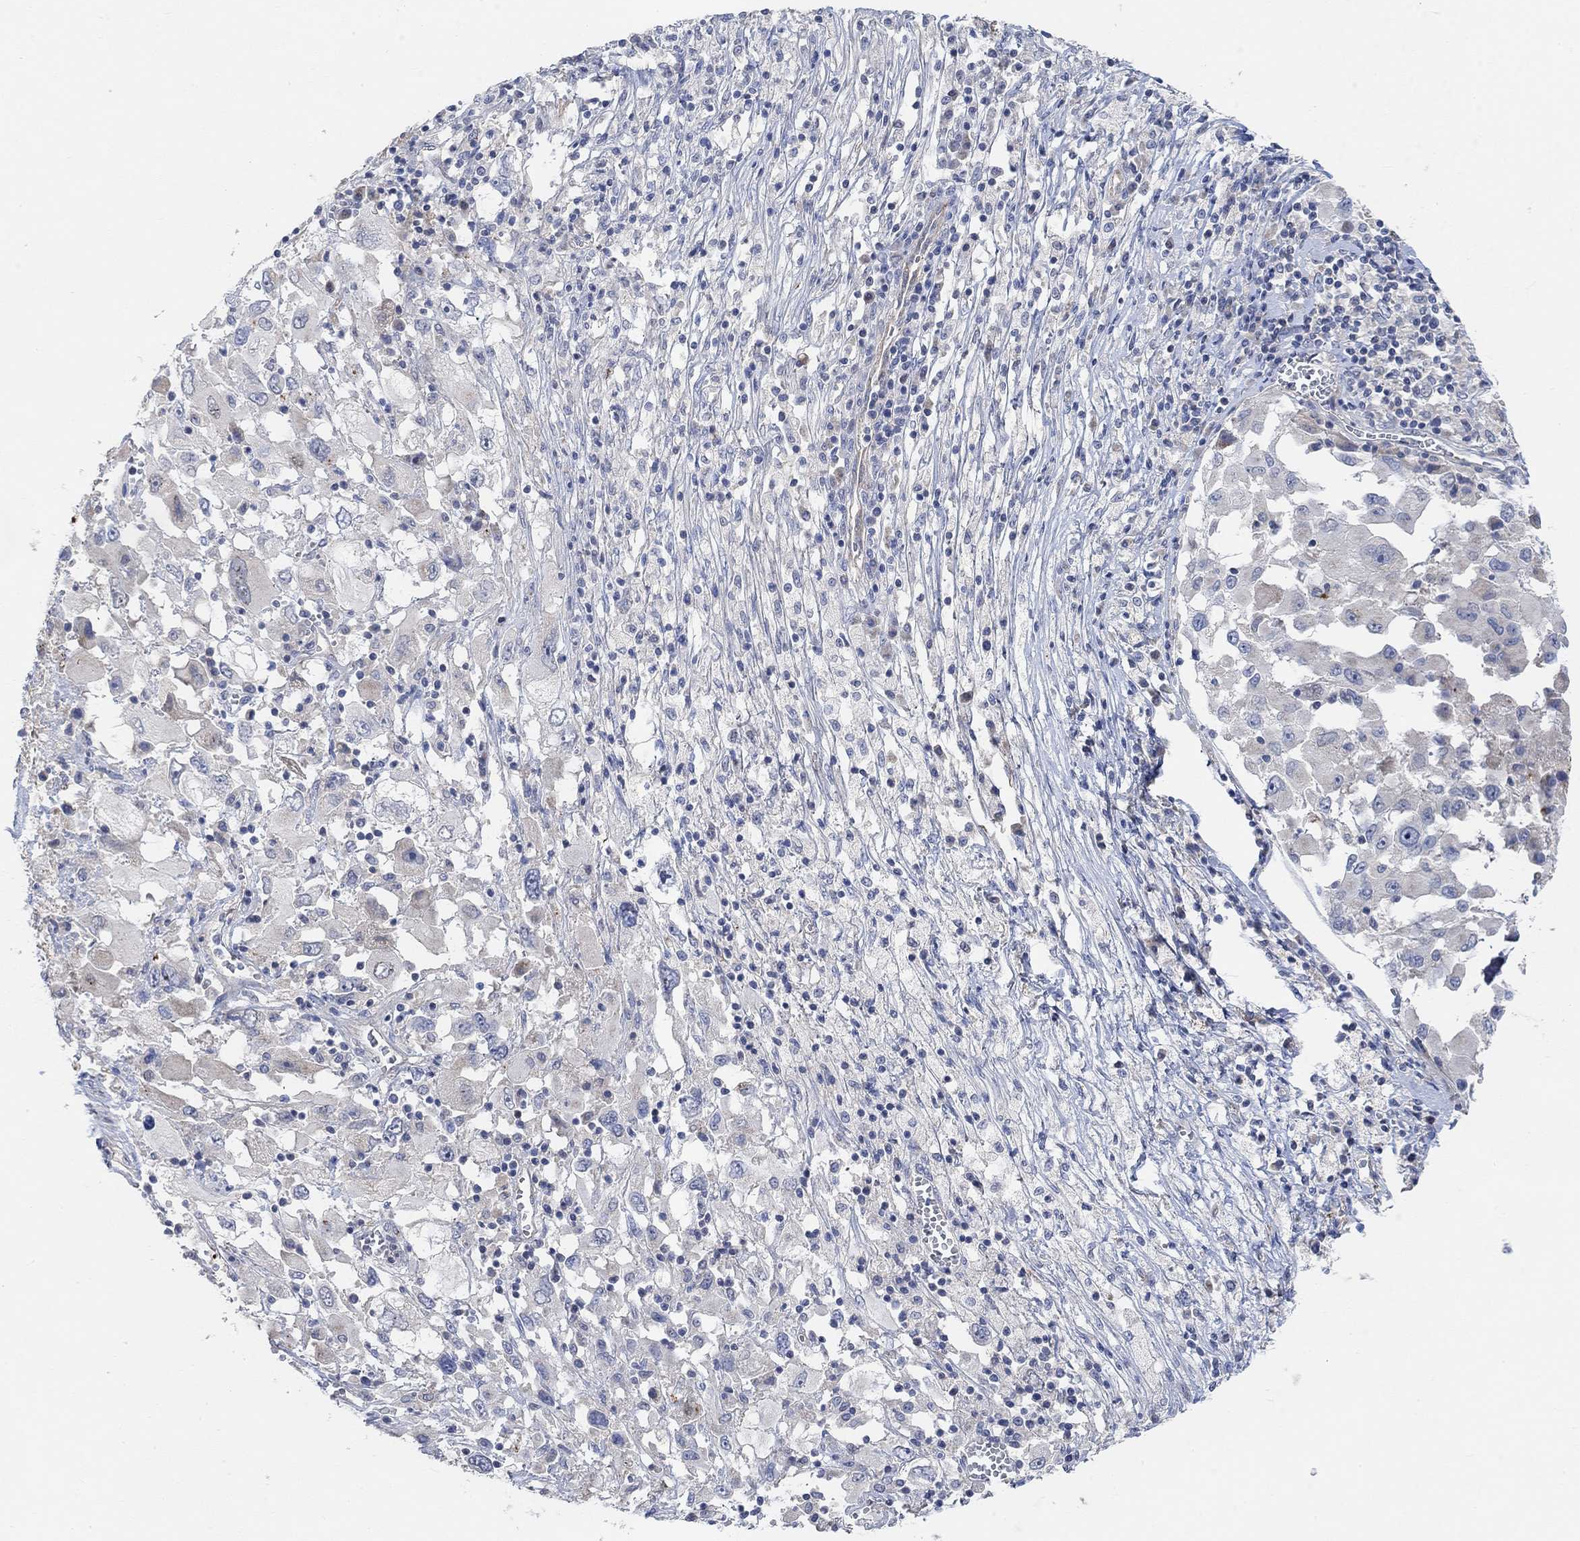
{"staining": {"intensity": "negative", "quantity": "none", "location": "none"}, "tissue": "melanoma", "cell_type": "Tumor cells", "image_type": "cancer", "snomed": [{"axis": "morphology", "description": "Malignant melanoma, Metastatic site"}, {"axis": "topography", "description": "Soft tissue"}], "caption": "Histopathology image shows no protein expression in tumor cells of malignant melanoma (metastatic site) tissue.", "gene": "HCRTR1", "patient": {"sex": "male", "age": 50}}